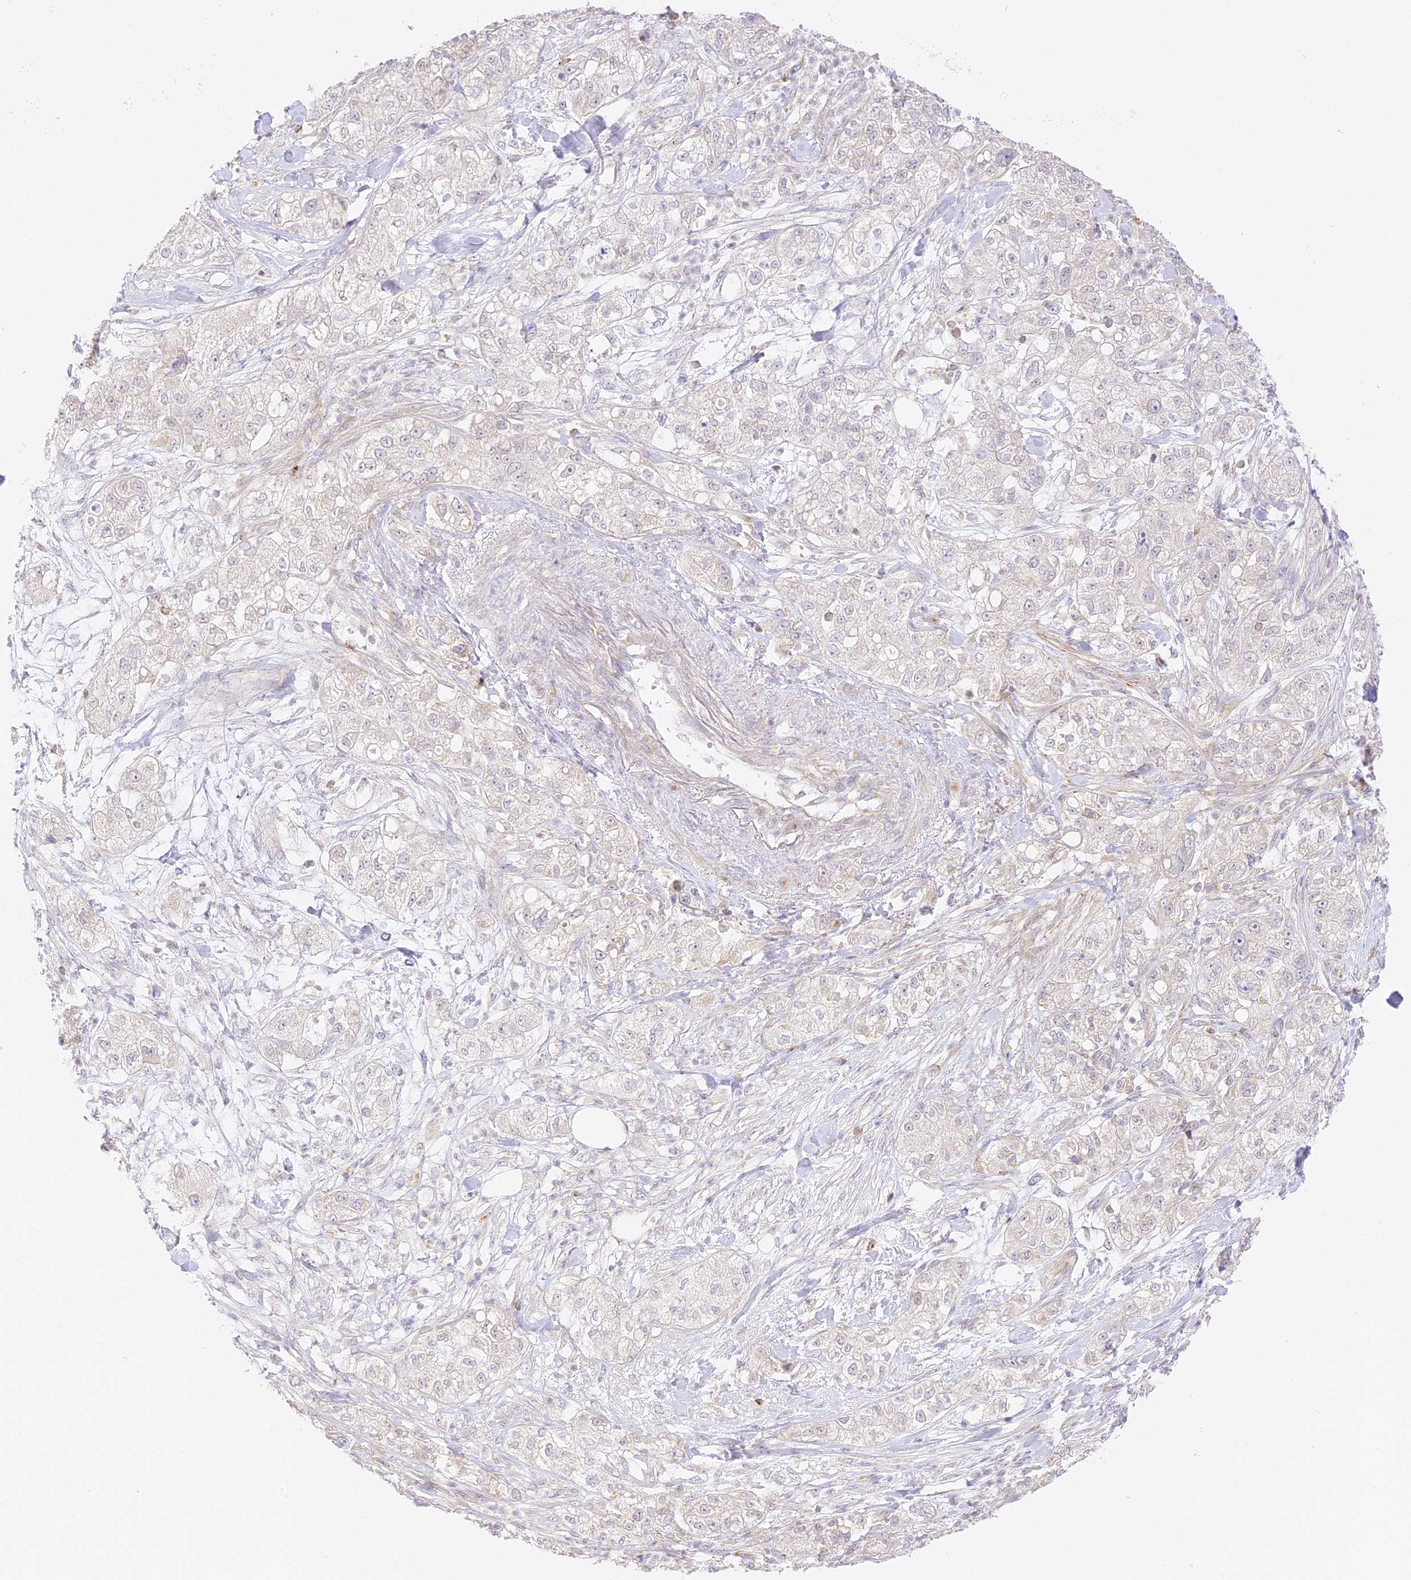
{"staining": {"intensity": "negative", "quantity": "none", "location": "none"}, "tissue": "pancreatic cancer", "cell_type": "Tumor cells", "image_type": "cancer", "snomed": [{"axis": "morphology", "description": "Adenocarcinoma, NOS"}, {"axis": "topography", "description": "Pancreas"}], "caption": "DAB immunohistochemical staining of pancreatic cancer (adenocarcinoma) displays no significant staining in tumor cells.", "gene": "LRRC15", "patient": {"sex": "female", "age": 78}}